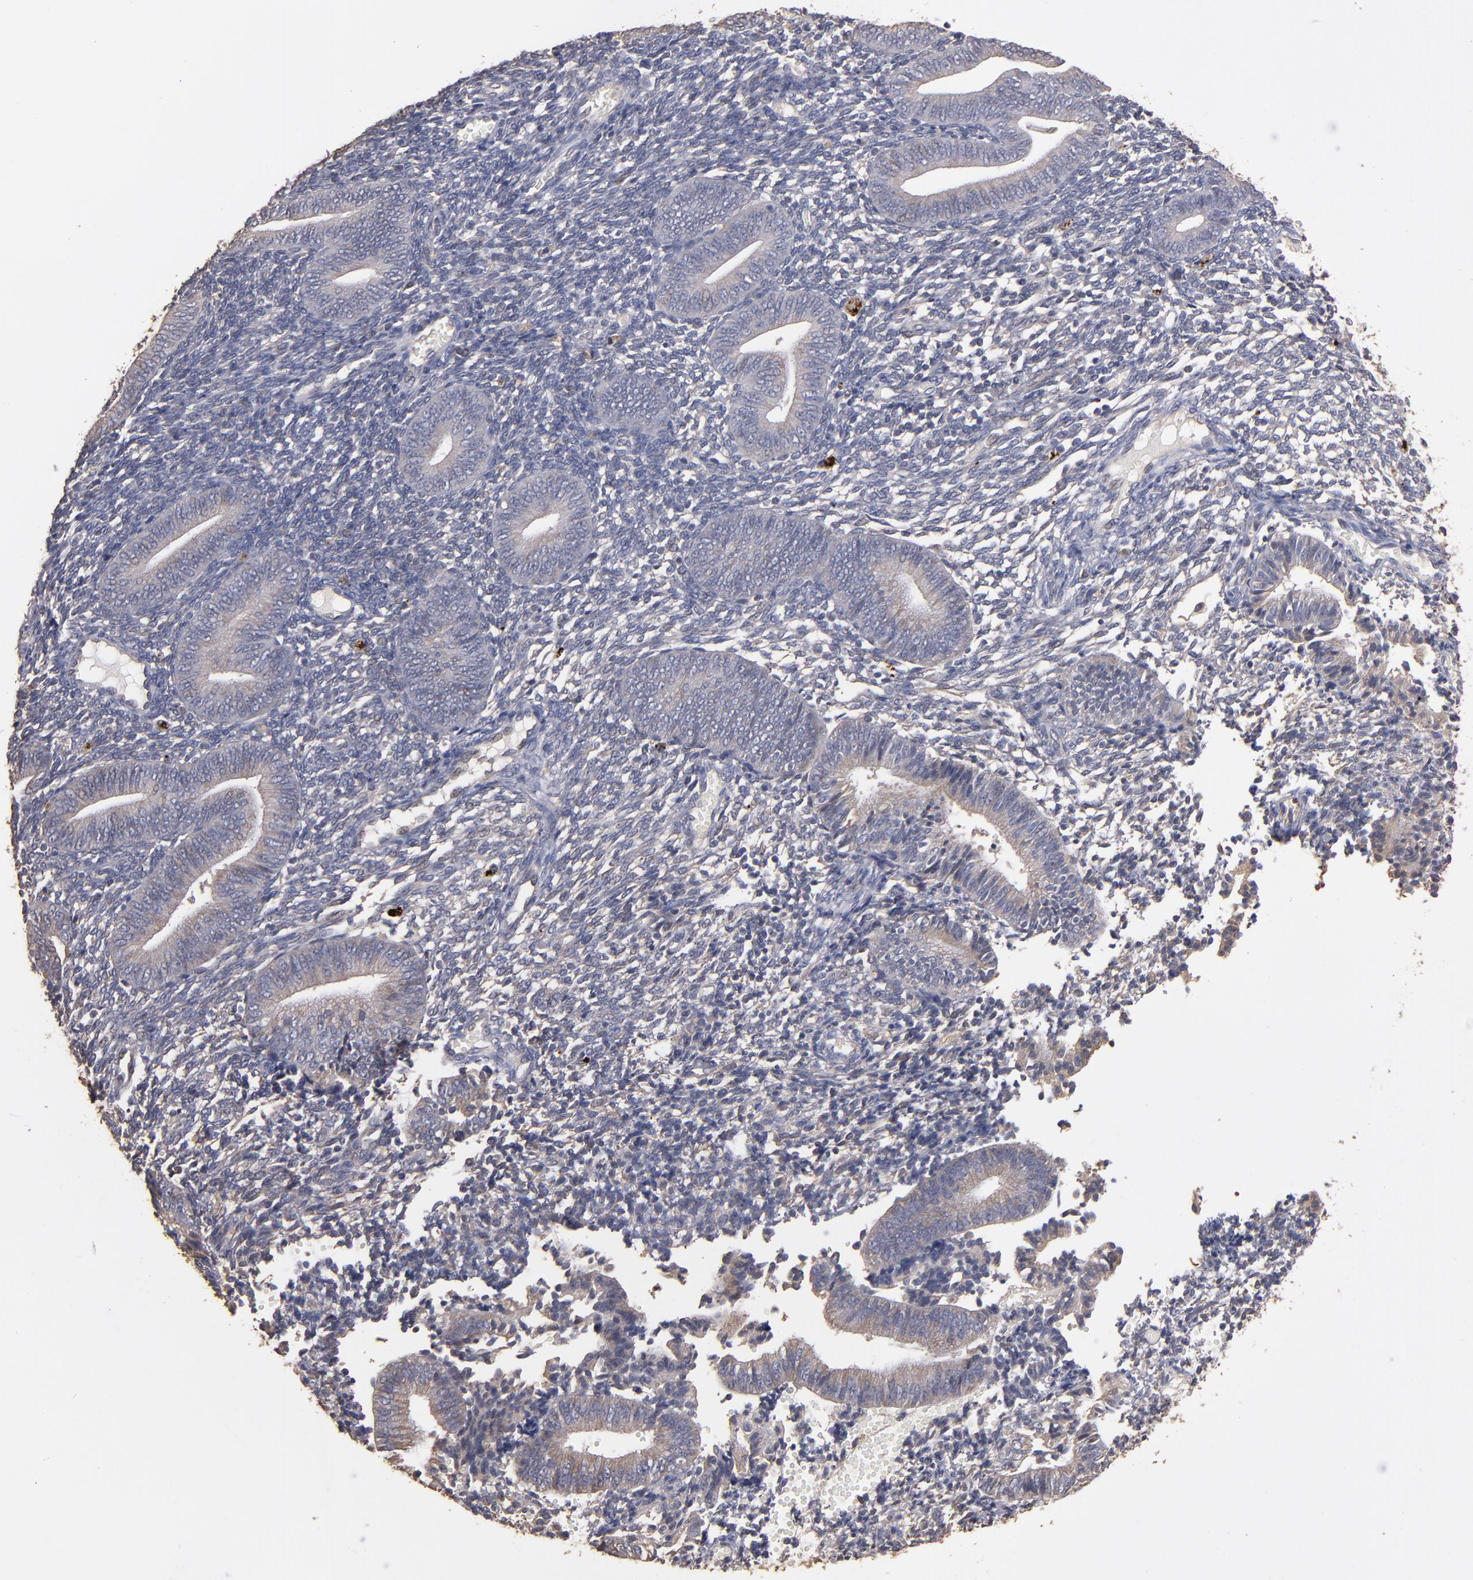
{"staining": {"intensity": "weak", "quantity": ">75%", "location": "cytoplasmic/membranous"}, "tissue": "endometrium", "cell_type": "Cells in endometrial stroma", "image_type": "normal", "snomed": [{"axis": "morphology", "description": "Normal tissue, NOS"}, {"axis": "topography", "description": "Uterus"}, {"axis": "topography", "description": "Endometrium"}], "caption": "Weak cytoplasmic/membranous protein positivity is present in about >75% of cells in endometrial stroma in endometrium.", "gene": "DMD", "patient": {"sex": "female", "age": 33}}